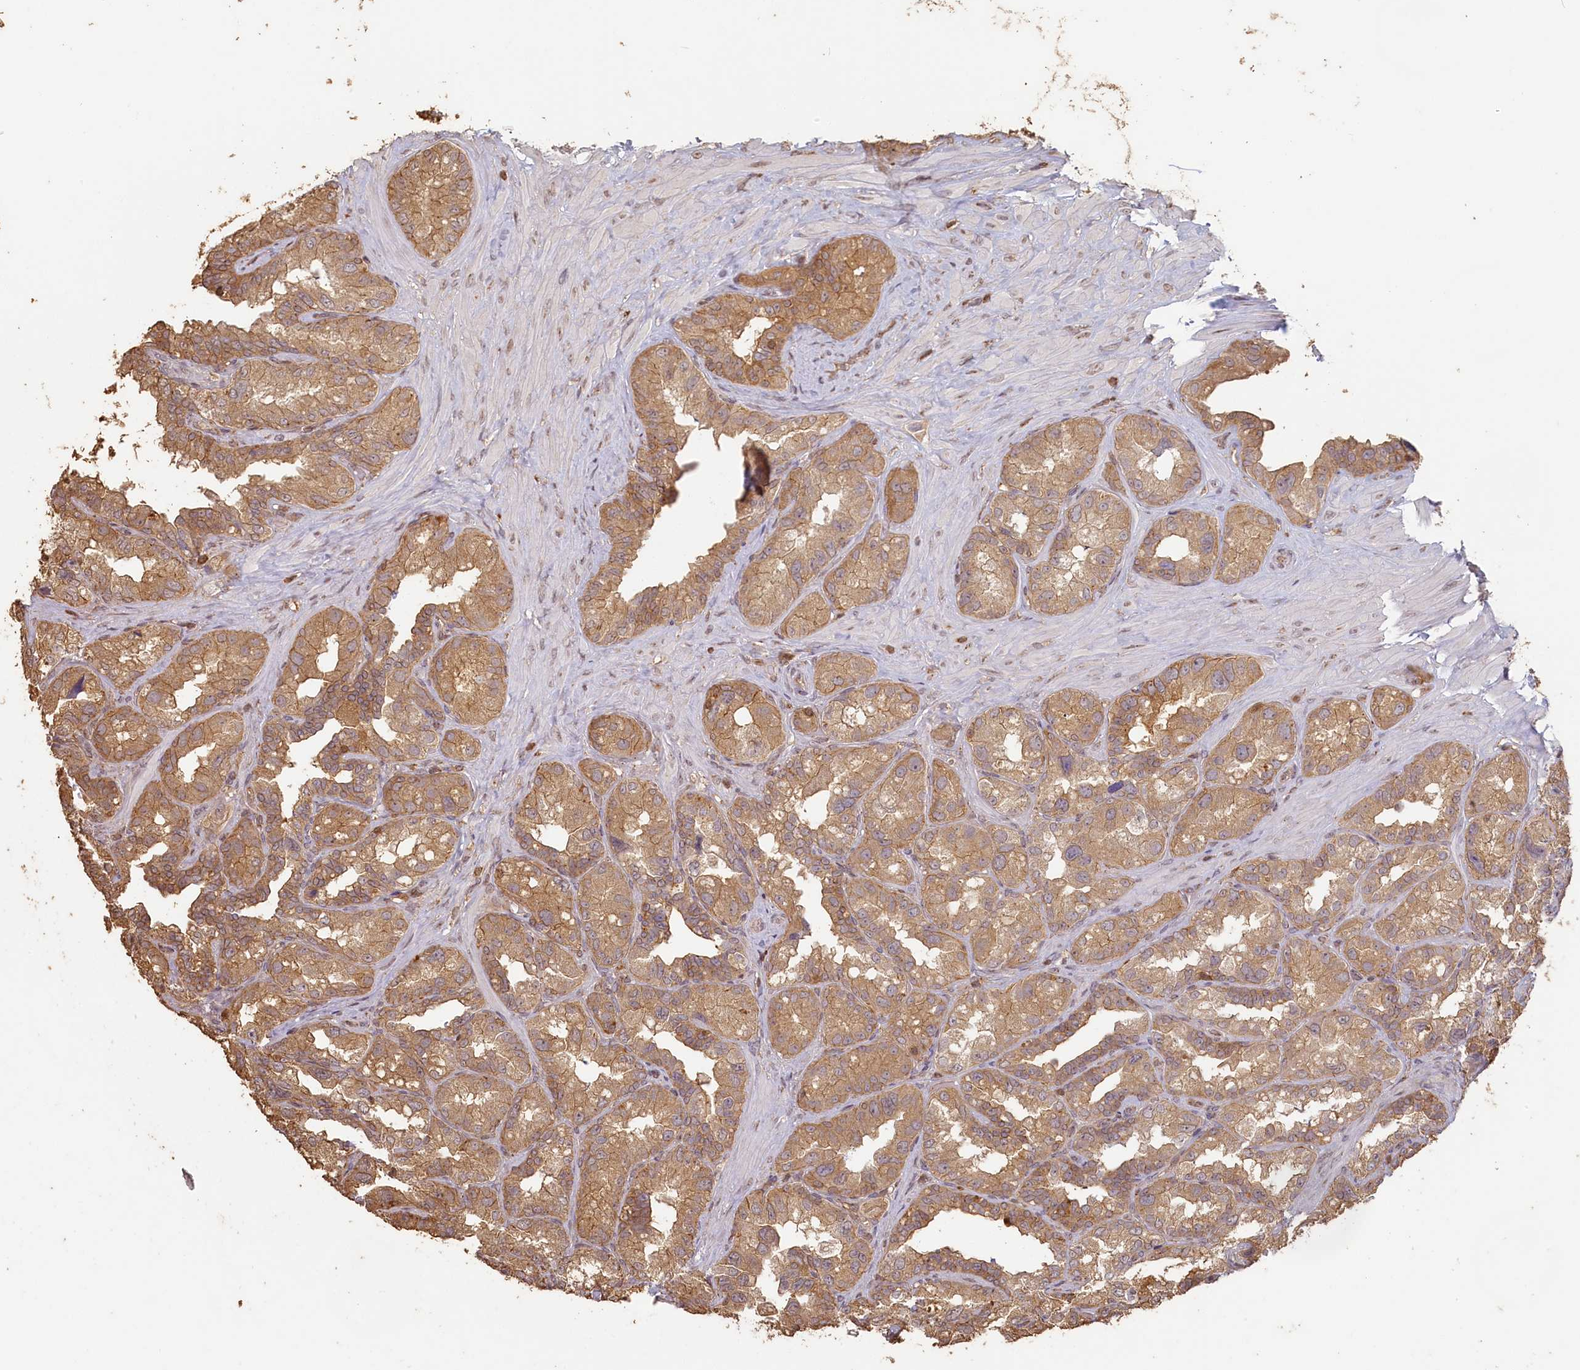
{"staining": {"intensity": "moderate", "quantity": ">75%", "location": "cytoplasmic/membranous"}, "tissue": "seminal vesicle", "cell_type": "Glandular cells", "image_type": "normal", "snomed": [{"axis": "morphology", "description": "Normal tissue, NOS"}, {"axis": "topography", "description": "Seminal veicle"}, {"axis": "topography", "description": "Peripheral nerve tissue"}], "caption": "Immunohistochemical staining of unremarkable human seminal vesicle displays medium levels of moderate cytoplasmic/membranous staining in about >75% of glandular cells.", "gene": "MADD", "patient": {"sex": "male", "age": 67}}